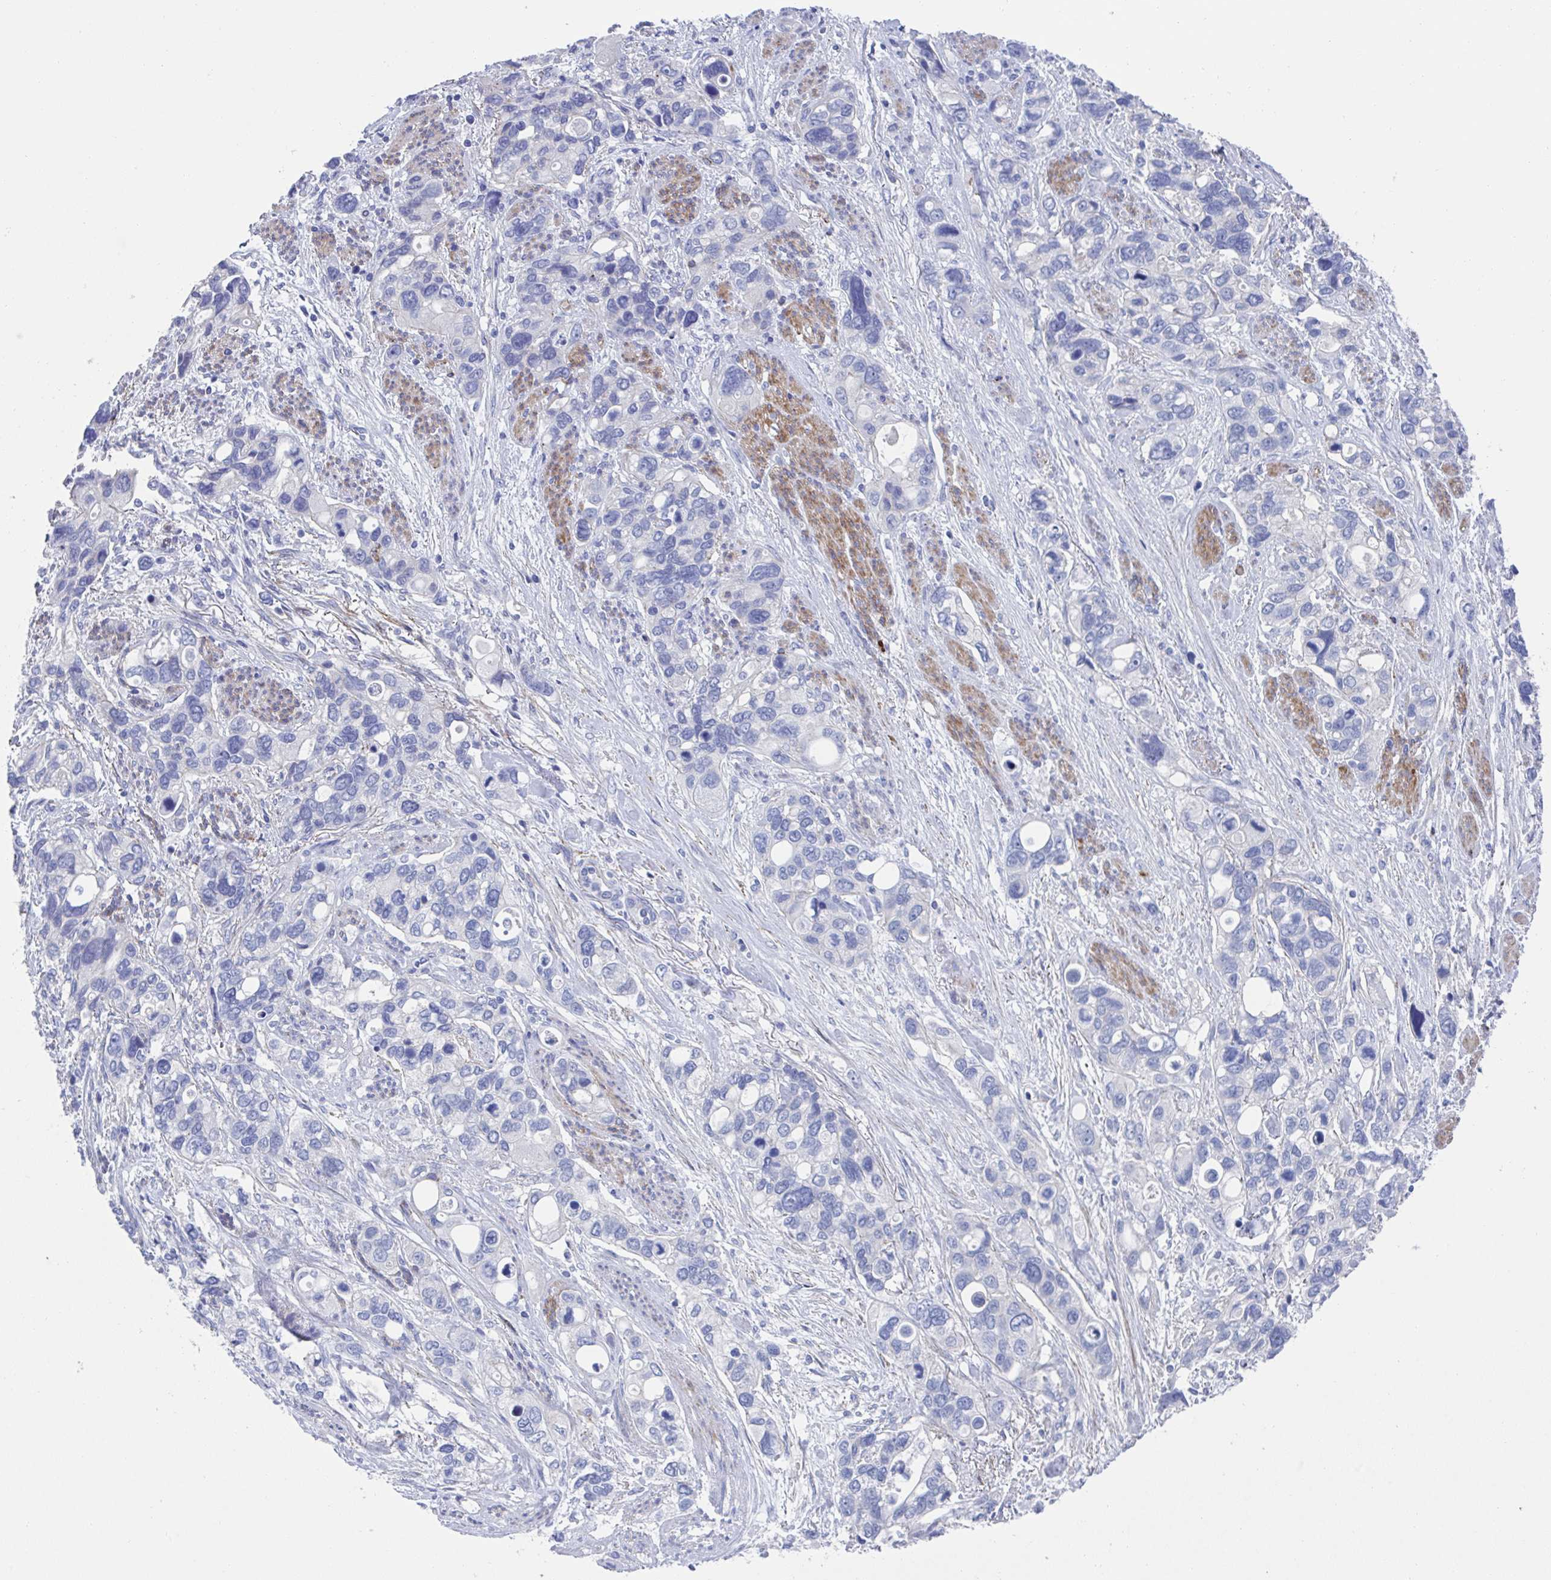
{"staining": {"intensity": "negative", "quantity": "none", "location": "none"}, "tissue": "stomach cancer", "cell_type": "Tumor cells", "image_type": "cancer", "snomed": [{"axis": "morphology", "description": "Adenocarcinoma, NOS"}, {"axis": "topography", "description": "Stomach, upper"}], "caption": "Tumor cells are negative for protein expression in human adenocarcinoma (stomach).", "gene": "CDH2", "patient": {"sex": "female", "age": 81}}